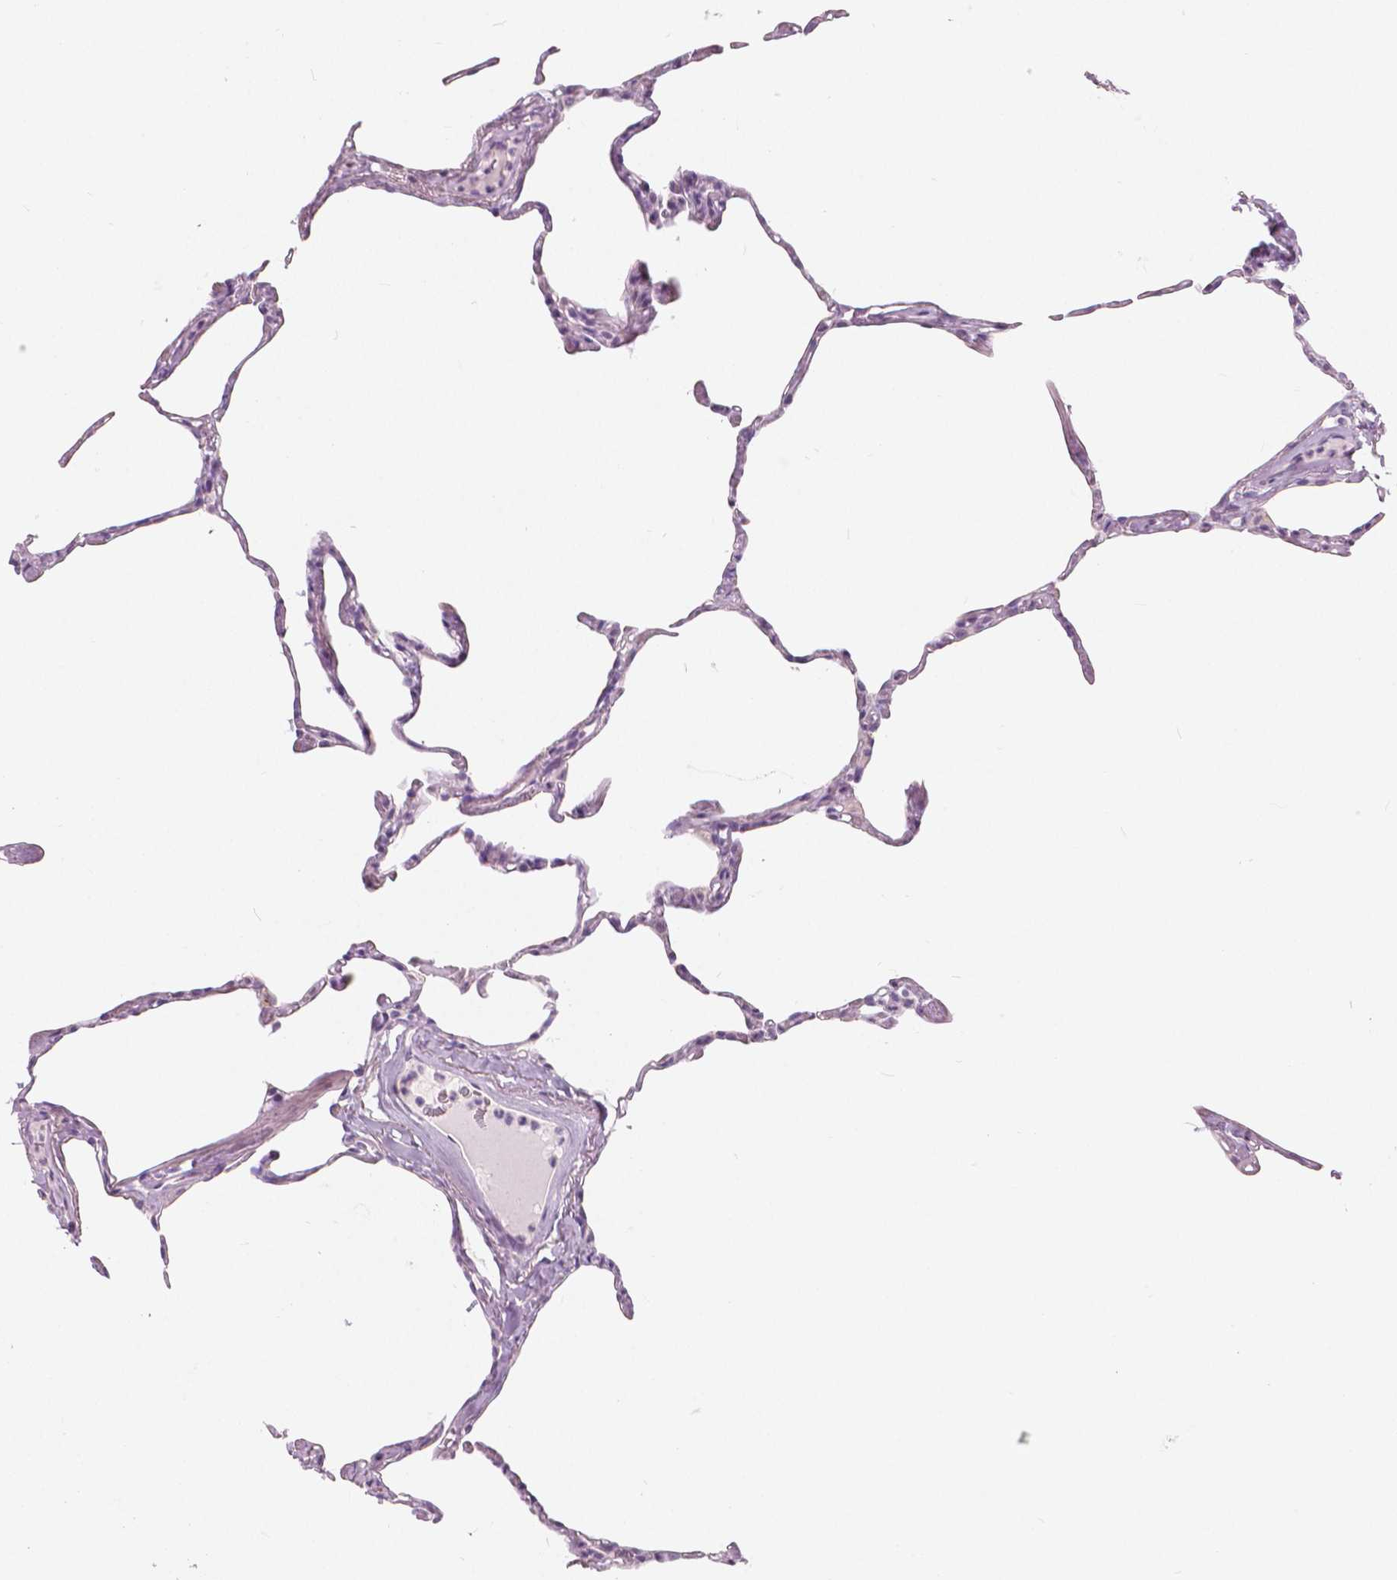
{"staining": {"intensity": "negative", "quantity": "none", "location": "none"}, "tissue": "lung", "cell_type": "Alveolar cells", "image_type": "normal", "snomed": [{"axis": "morphology", "description": "Normal tissue, NOS"}, {"axis": "topography", "description": "Lung"}], "caption": "This is an IHC micrograph of unremarkable human lung. There is no positivity in alveolar cells.", "gene": "A4GNT", "patient": {"sex": "male", "age": 65}}